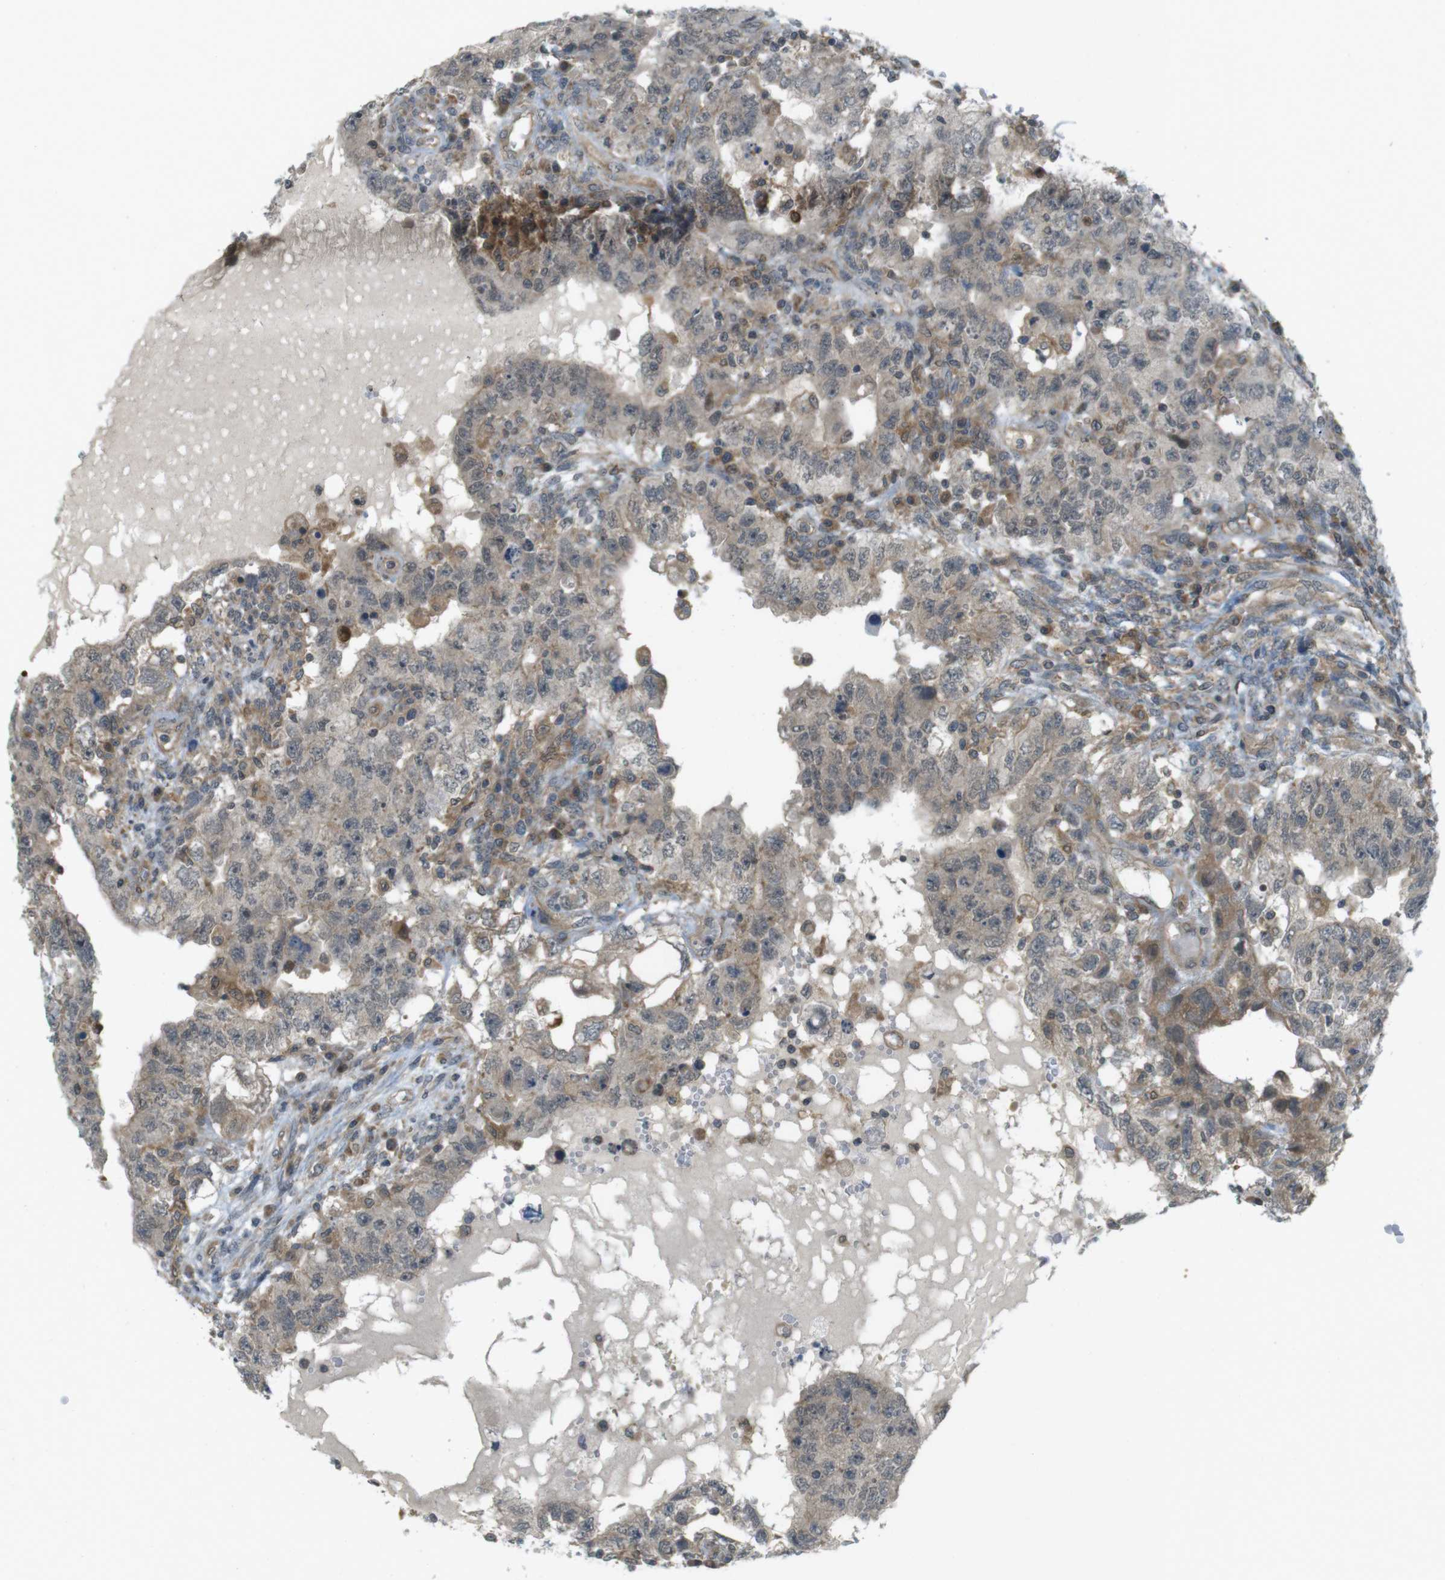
{"staining": {"intensity": "weak", "quantity": "25%-75%", "location": "cytoplasmic/membranous"}, "tissue": "testis cancer", "cell_type": "Tumor cells", "image_type": "cancer", "snomed": [{"axis": "morphology", "description": "Carcinoma, Embryonal, NOS"}, {"axis": "topography", "description": "Testis"}], "caption": "Embryonal carcinoma (testis) tissue shows weak cytoplasmic/membranous staining in about 25%-75% of tumor cells, visualized by immunohistochemistry. The staining is performed using DAB brown chromogen to label protein expression. The nuclei are counter-stained blue using hematoxylin.", "gene": "RNF130", "patient": {"sex": "male", "age": 26}}